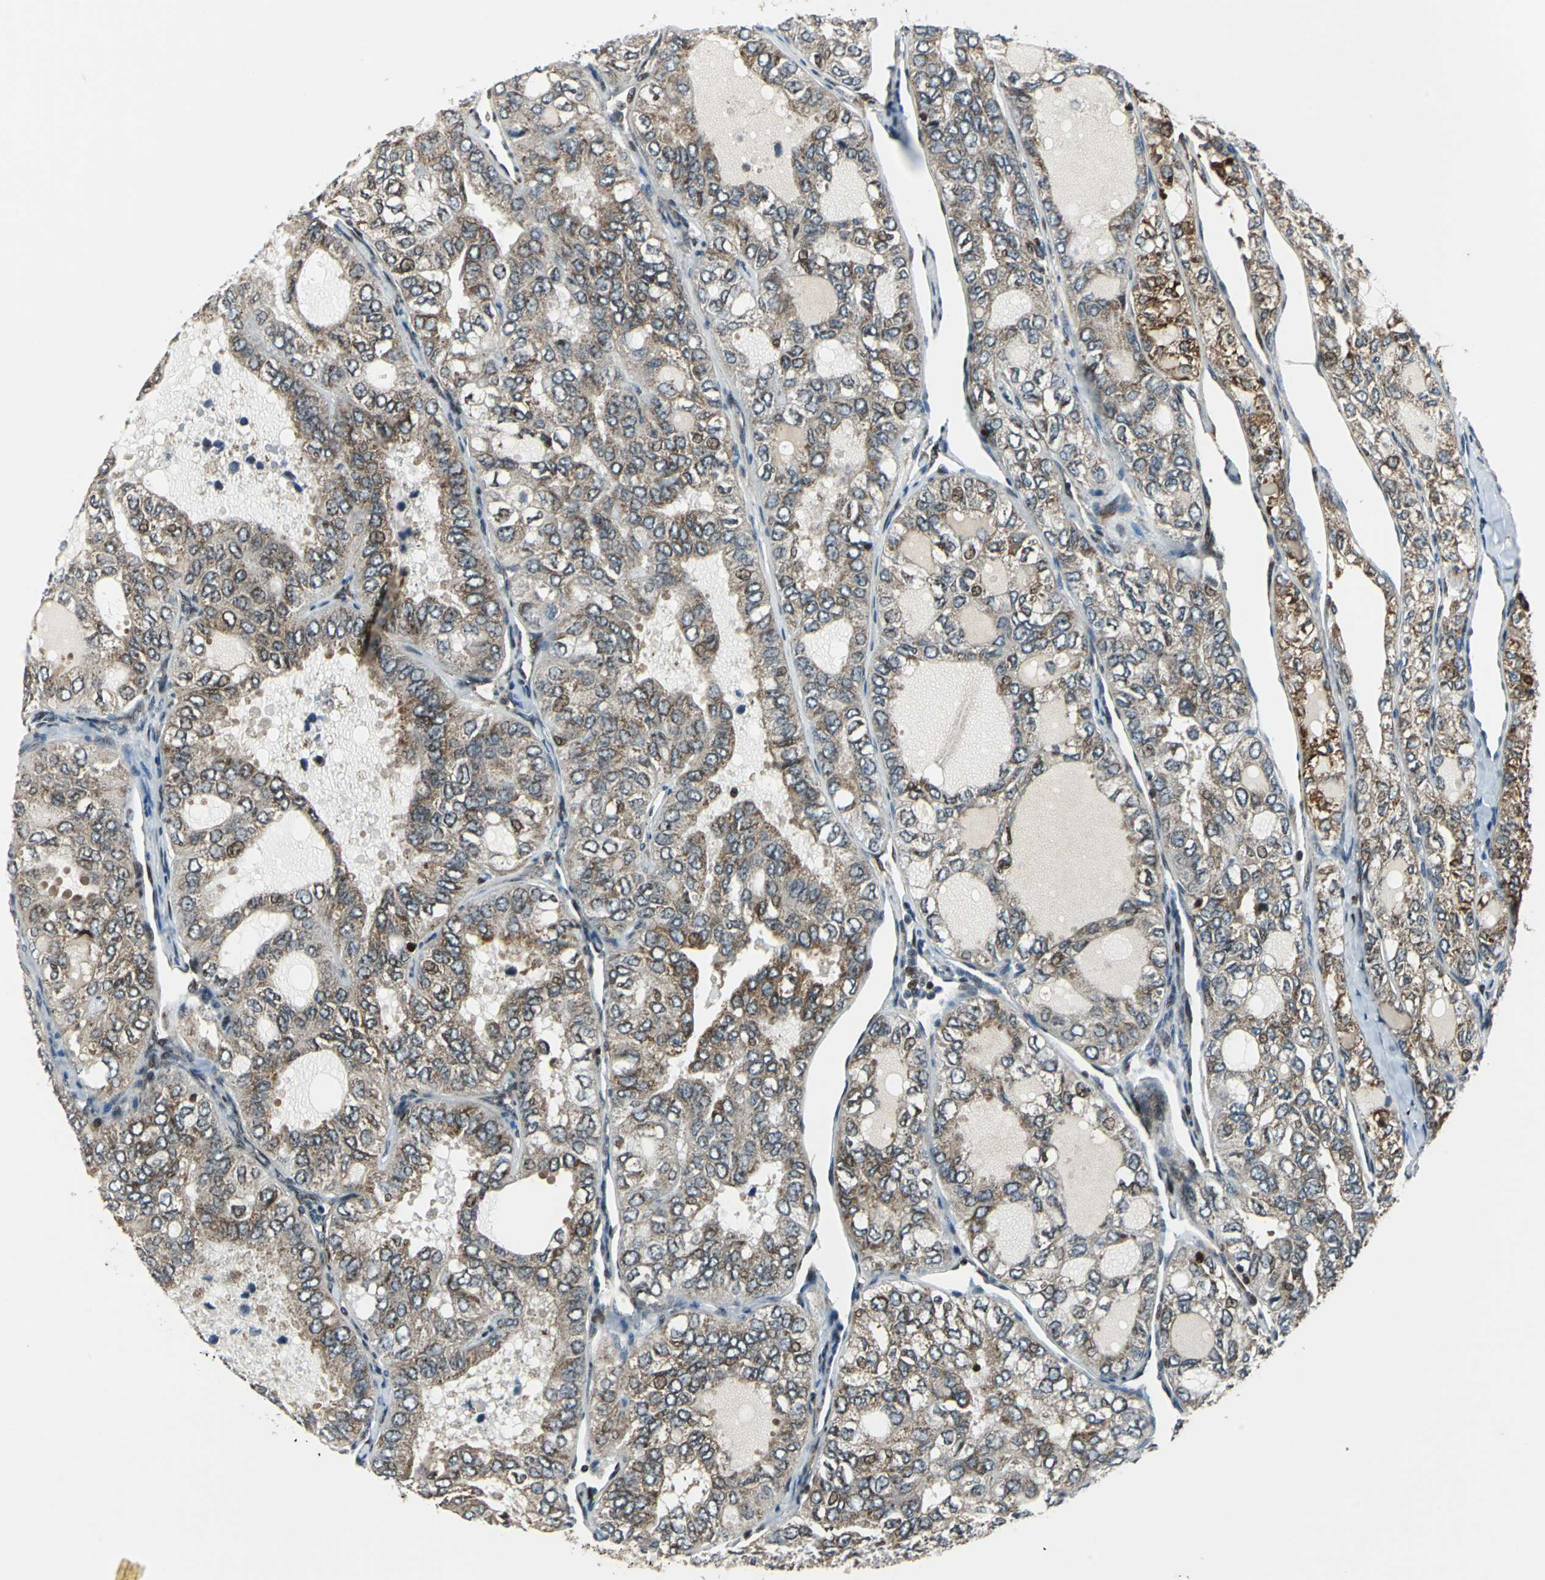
{"staining": {"intensity": "moderate", "quantity": "25%-75%", "location": "cytoplasmic/membranous"}, "tissue": "thyroid cancer", "cell_type": "Tumor cells", "image_type": "cancer", "snomed": [{"axis": "morphology", "description": "Follicular adenoma carcinoma, NOS"}, {"axis": "topography", "description": "Thyroid gland"}], "caption": "DAB (3,3'-diaminobenzidine) immunohistochemical staining of thyroid follicular adenoma carcinoma demonstrates moderate cytoplasmic/membranous protein expression in about 25%-75% of tumor cells.", "gene": "AATF", "patient": {"sex": "male", "age": 75}}